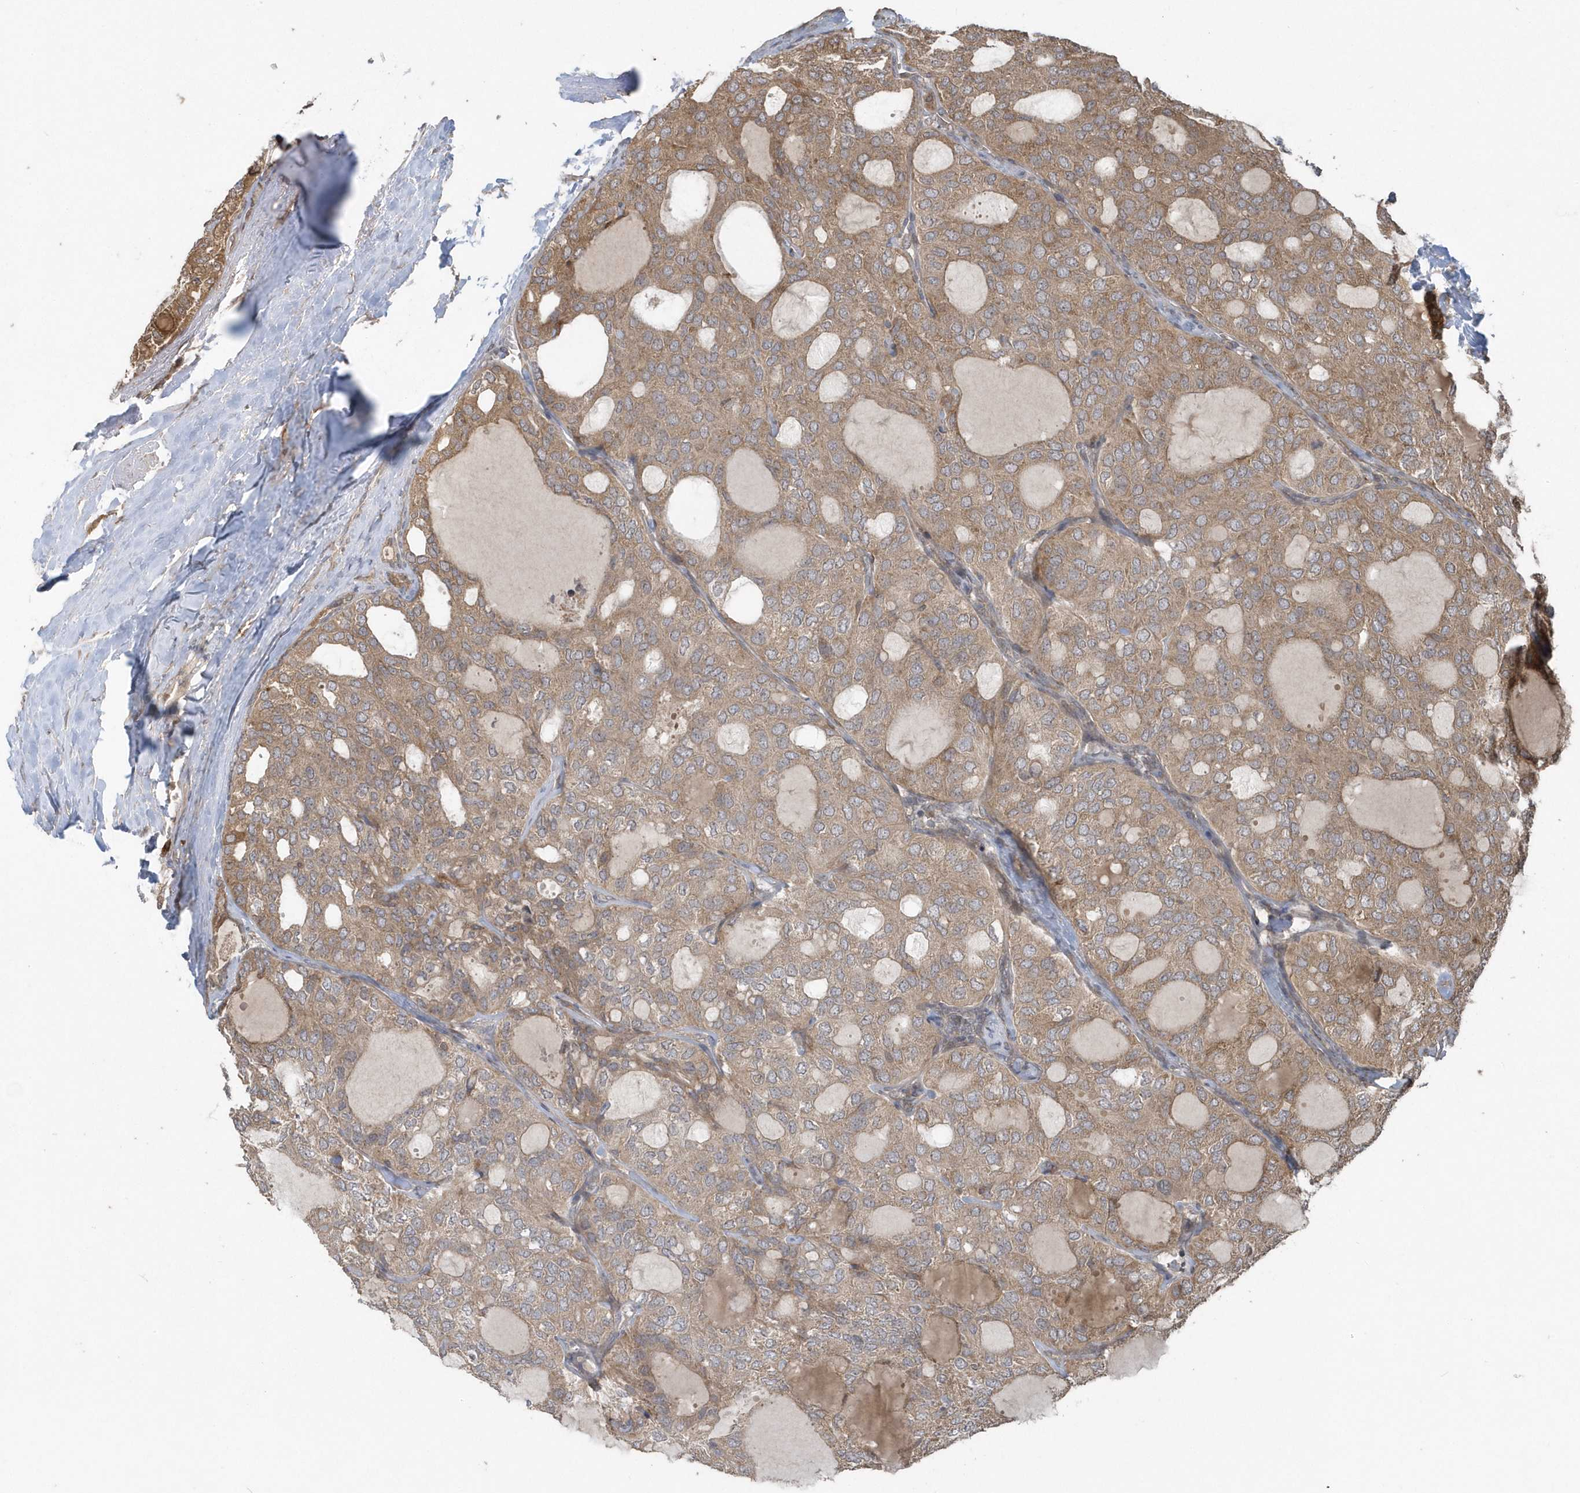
{"staining": {"intensity": "weak", "quantity": ">75%", "location": "cytoplasmic/membranous"}, "tissue": "thyroid cancer", "cell_type": "Tumor cells", "image_type": "cancer", "snomed": [{"axis": "morphology", "description": "Follicular adenoma carcinoma, NOS"}, {"axis": "topography", "description": "Thyroid gland"}], "caption": "The immunohistochemical stain shows weak cytoplasmic/membranous positivity in tumor cells of follicular adenoma carcinoma (thyroid) tissue.", "gene": "HERPUD1", "patient": {"sex": "male", "age": 75}}